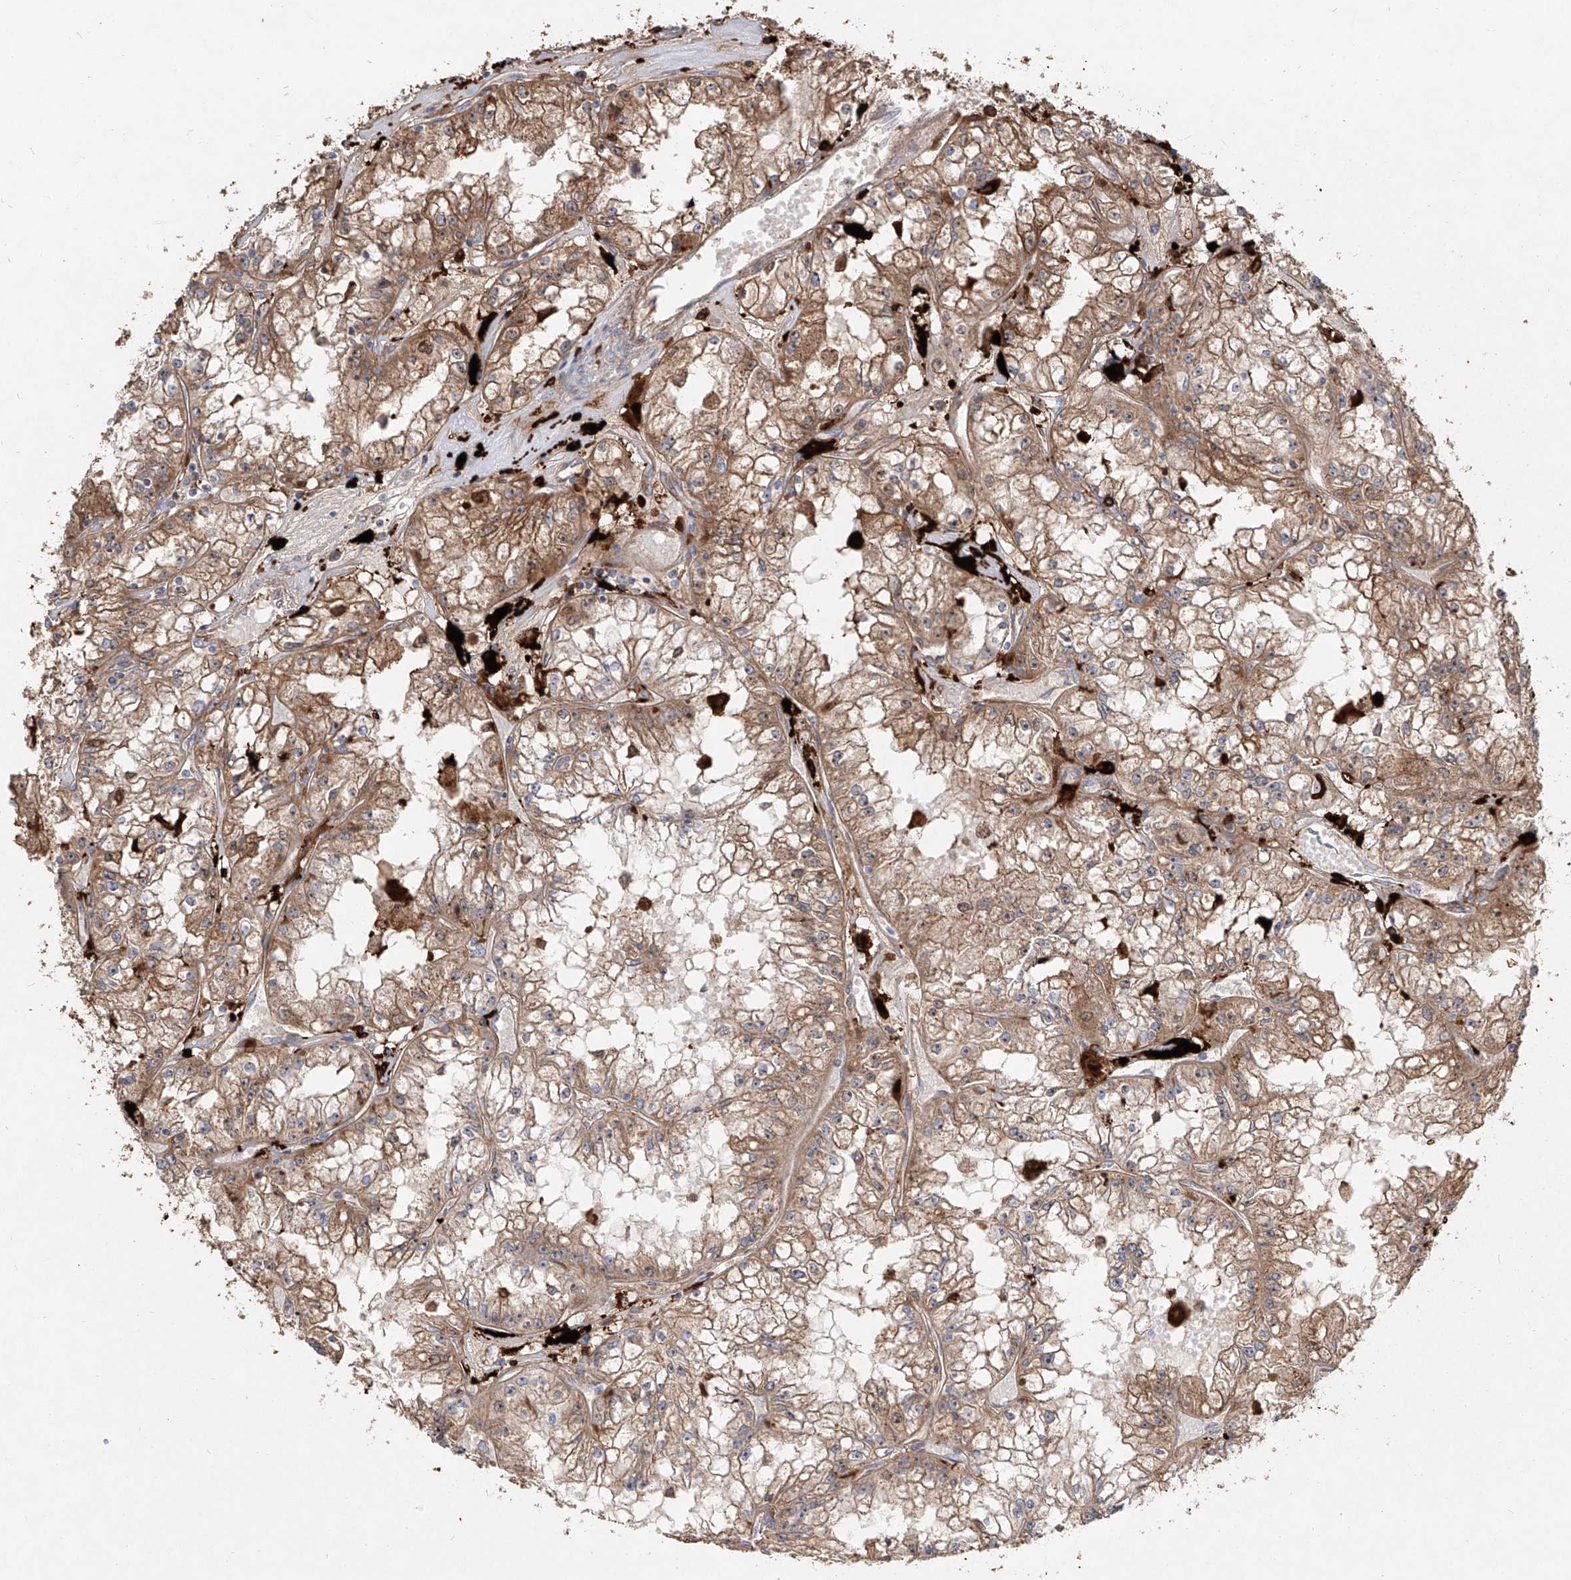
{"staining": {"intensity": "moderate", "quantity": ">75%", "location": "cytoplasmic/membranous"}, "tissue": "renal cancer", "cell_type": "Tumor cells", "image_type": "cancer", "snomed": [{"axis": "morphology", "description": "Adenocarcinoma, NOS"}, {"axis": "topography", "description": "Kidney"}], "caption": "Immunohistochemistry (IHC) (DAB) staining of human renal cancer displays moderate cytoplasmic/membranous protein expression in approximately >75% of tumor cells.", "gene": "KYNU", "patient": {"sex": "male", "age": 56}}